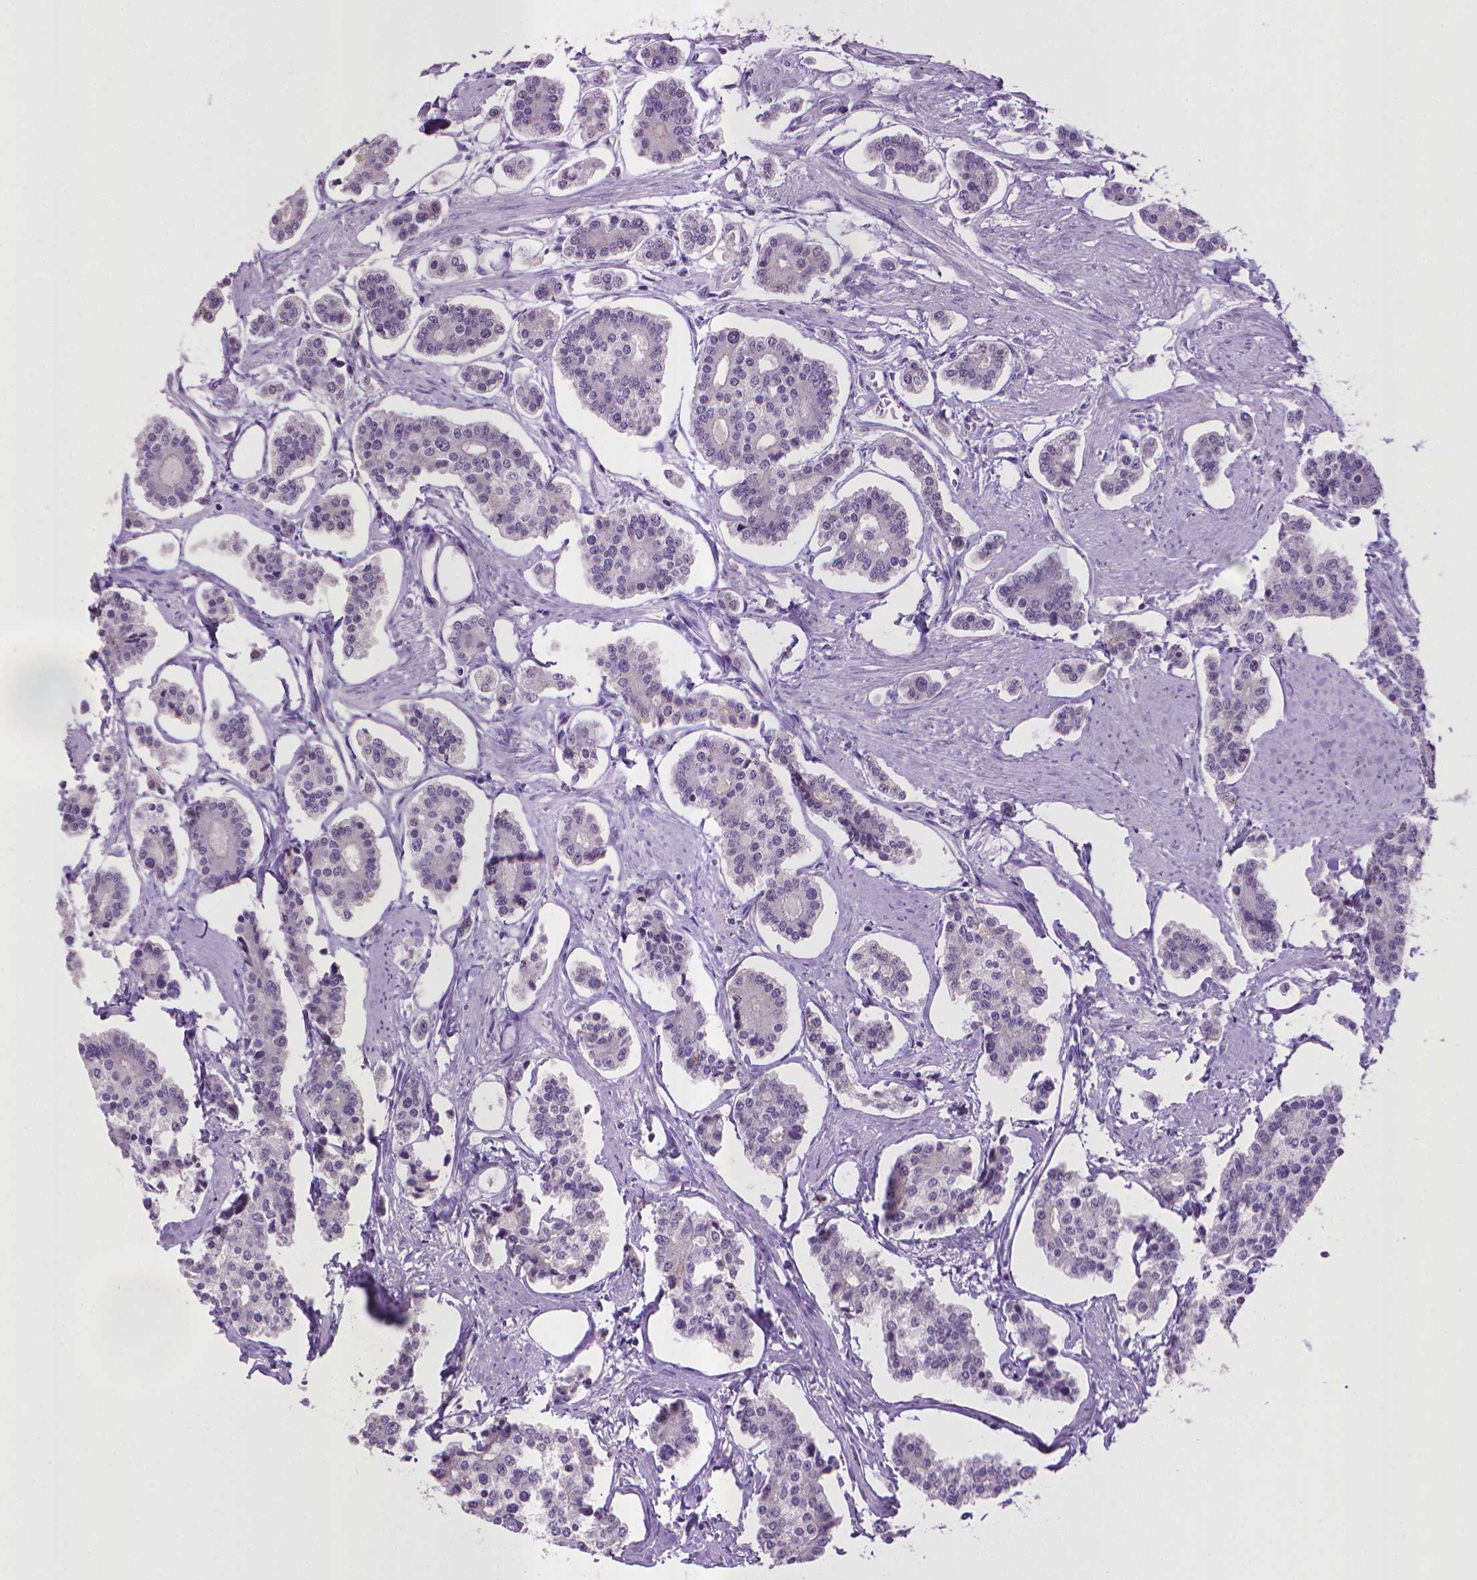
{"staining": {"intensity": "negative", "quantity": "none", "location": "none"}, "tissue": "carcinoid", "cell_type": "Tumor cells", "image_type": "cancer", "snomed": [{"axis": "morphology", "description": "Carcinoid, malignant, NOS"}, {"axis": "topography", "description": "Small intestine"}], "caption": "This is a micrograph of IHC staining of carcinoid (malignant), which shows no staining in tumor cells. (Stains: DAB immunohistochemistry with hematoxylin counter stain, Microscopy: brightfield microscopy at high magnification).", "gene": "KMO", "patient": {"sex": "female", "age": 65}}